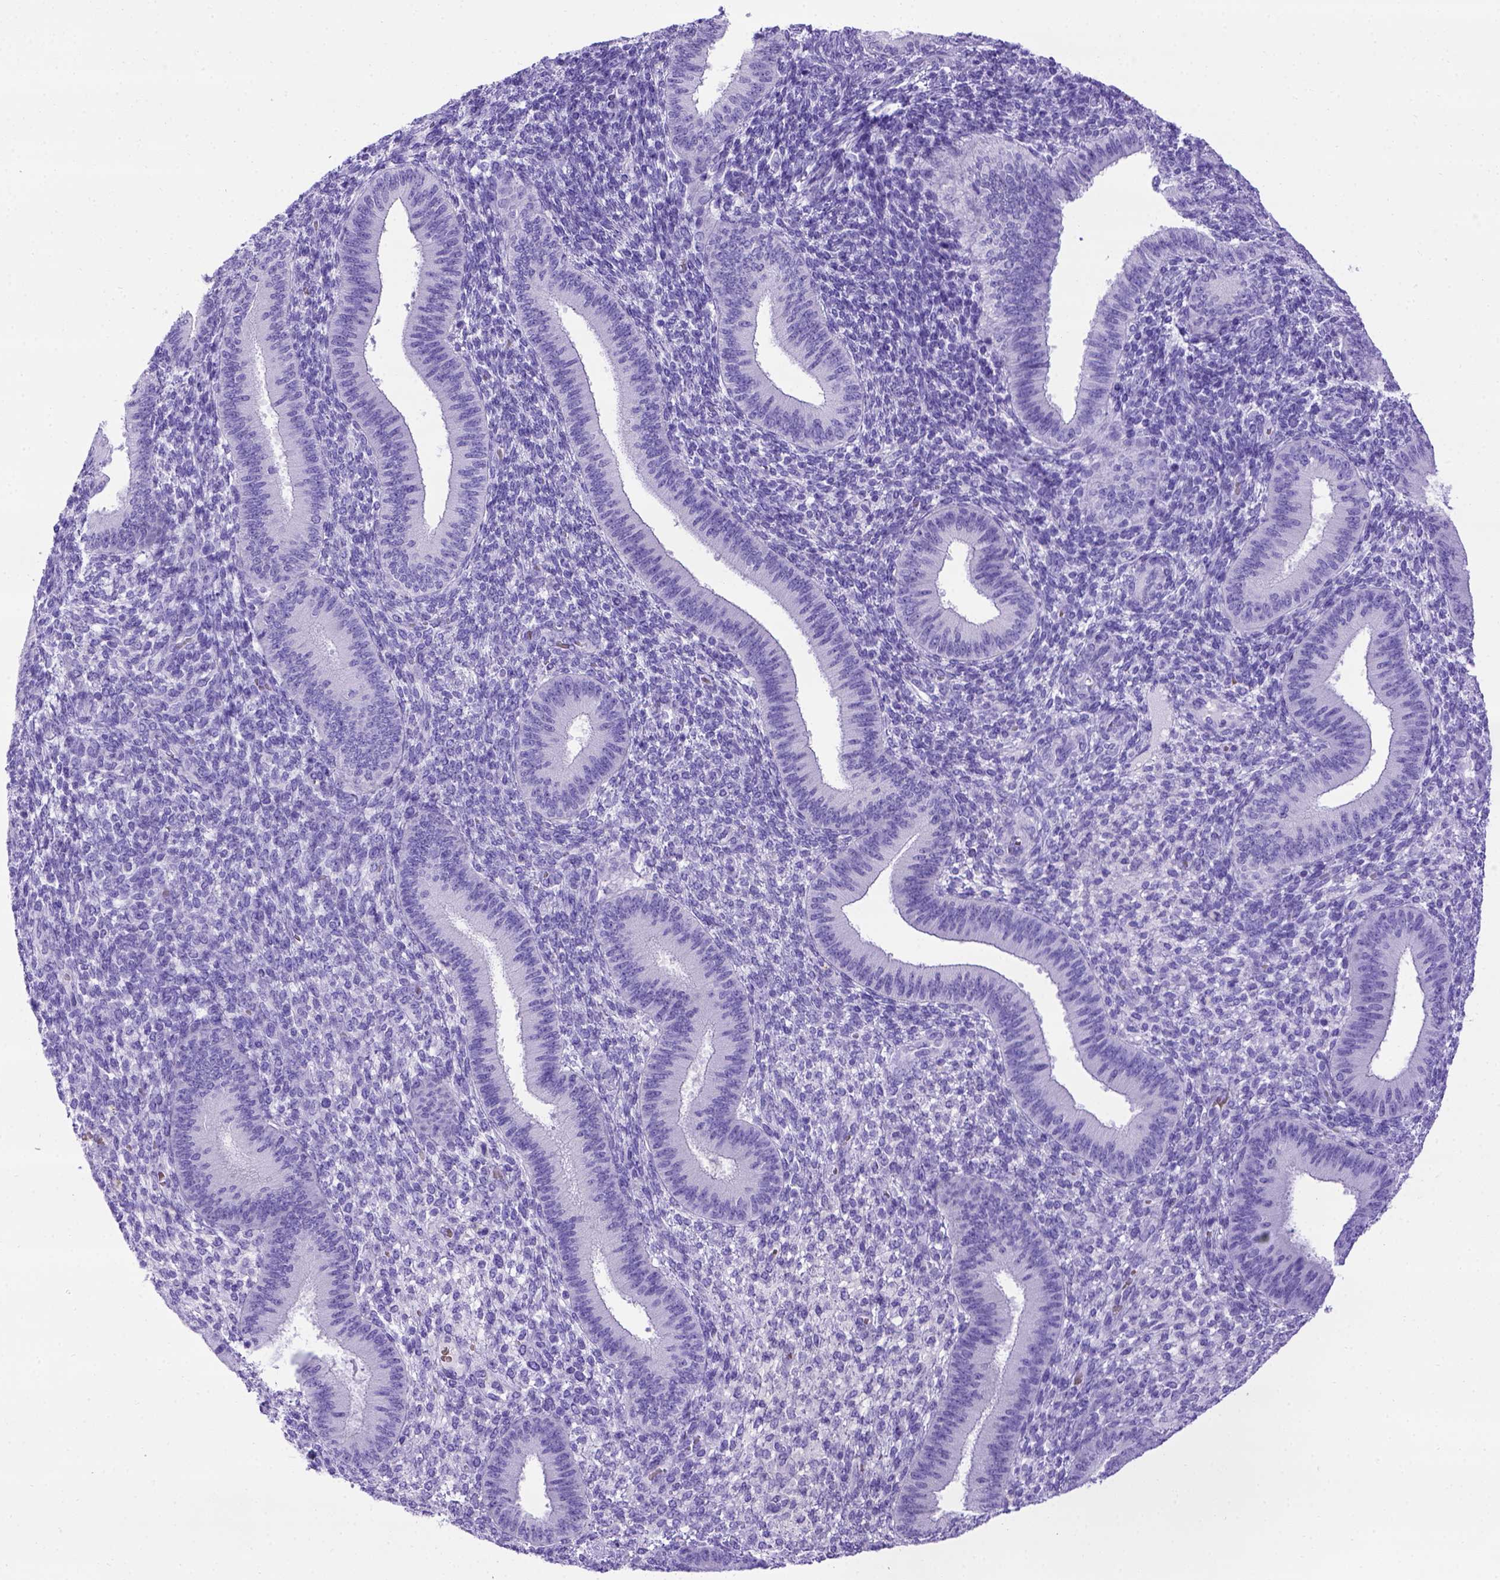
{"staining": {"intensity": "negative", "quantity": "none", "location": "none"}, "tissue": "endometrium", "cell_type": "Cells in endometrial stroma", "image_type": "normal", "snomed": [{"axis": "morphology", "description": "Normal tissue, NOS"}, {"axis": "topography", "description": "Endometrium"}], "caption": "Cells in endometrial stroma are negative for brown protein staining in normal endometrium. (DAB IHC, high magnification).", "gene": "MEOX2", "patient": {"sex": "female", "age": 39}}